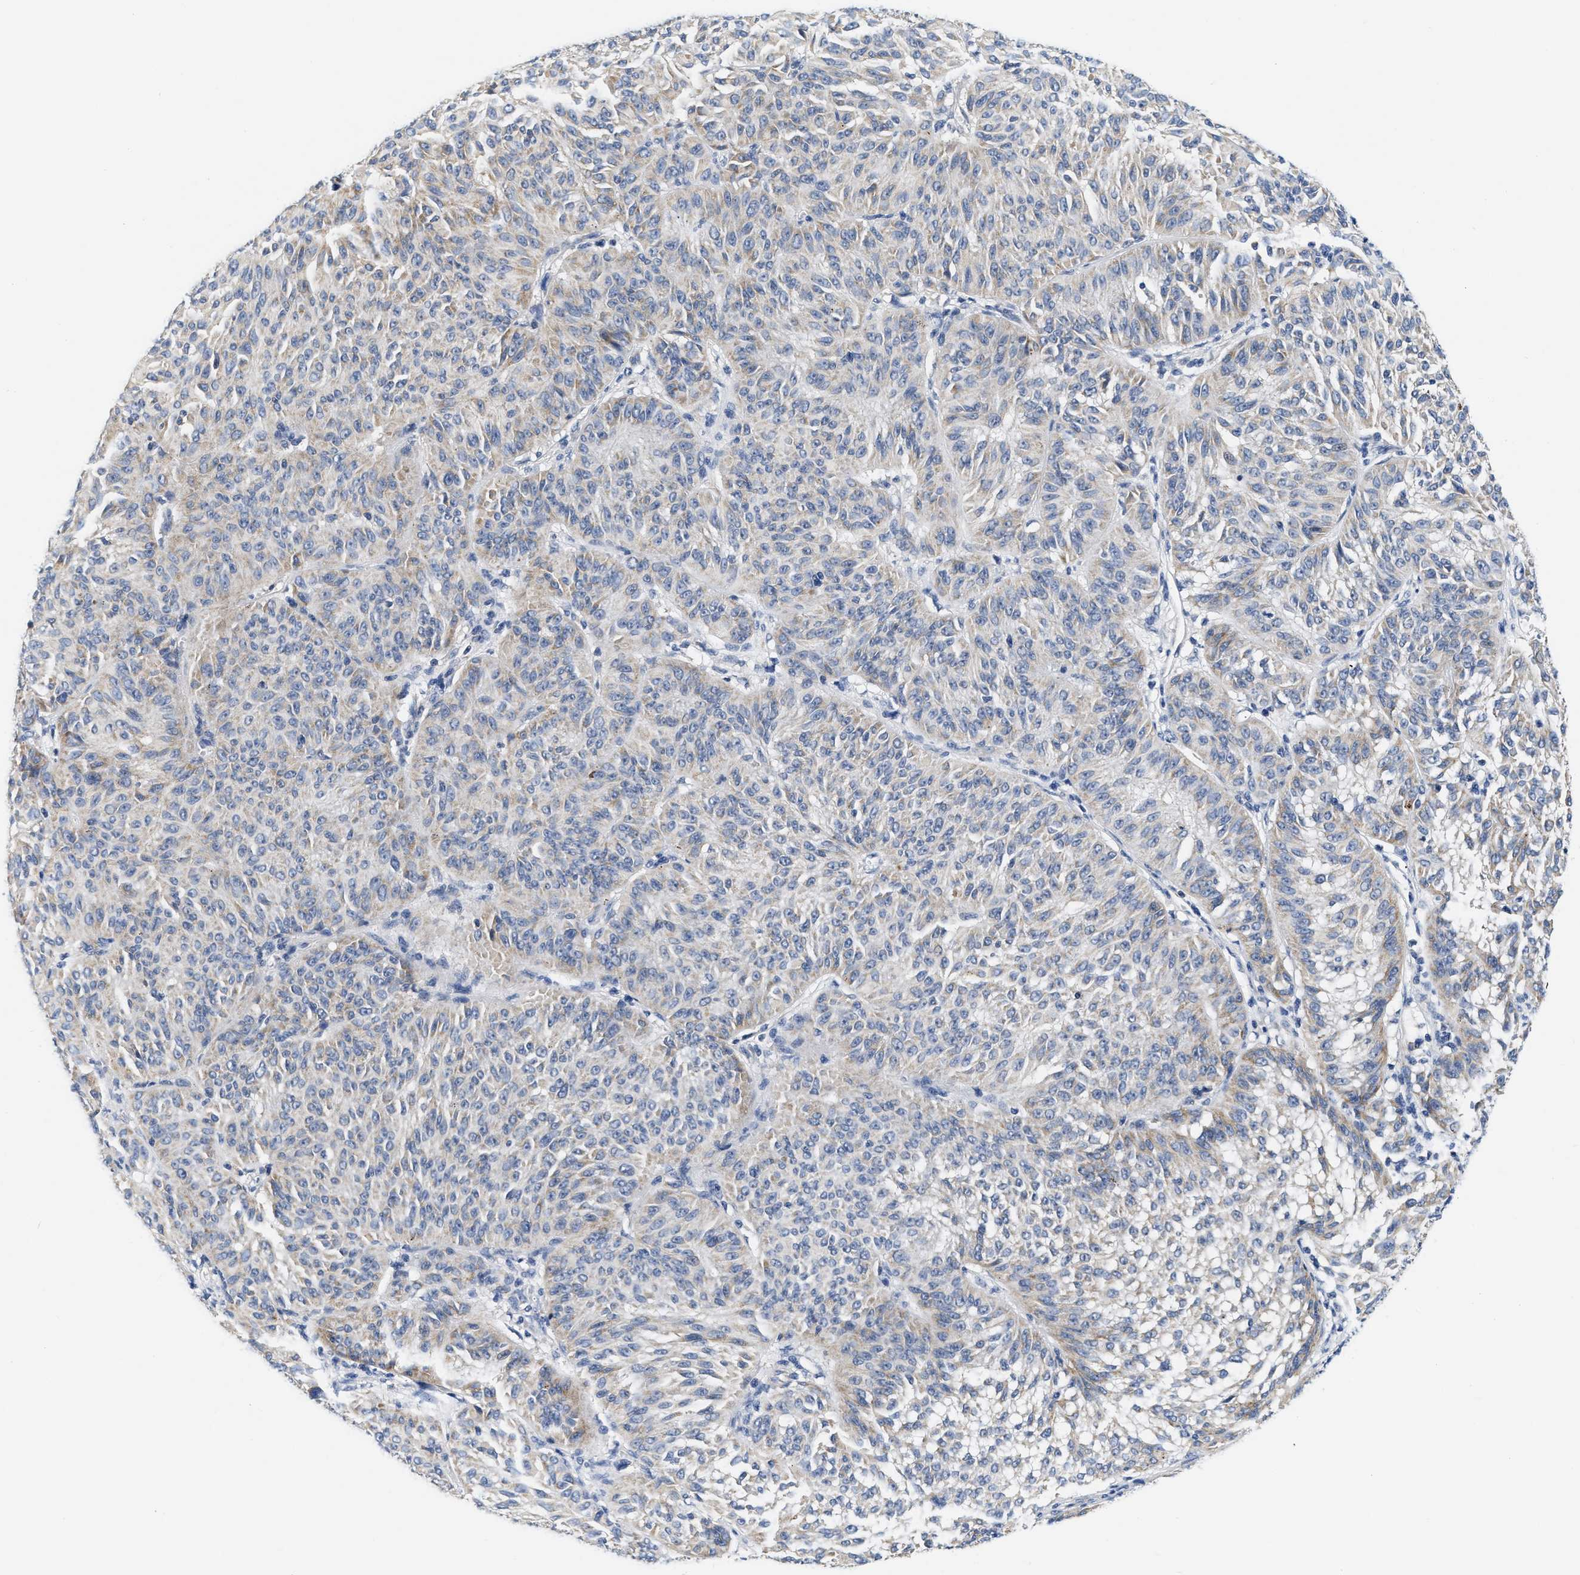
{"staining": {"intensity": "negative", "quantity": "none", "location": "none"}, "tissue": "melanoma", "cell_type": "Tumor cells", "image_type": "cancer", "snomed": [{"axis": "morphology", "description": "Malignant melanoma, NOS"}, {"axis": "topography", "description": "Skin"}], "caption": "High power microscopy micrograph of an immunohistochemistry image of melanoma, revealing no significant expression in tumor cells. The staining was performed using DAB to visualize the protein expression in brown, while the nuclei were stained in blue with hematoxylin (Magnification: 20x).", "gene": "PDP1", "patient": {"sex": "female", "age": 72}}